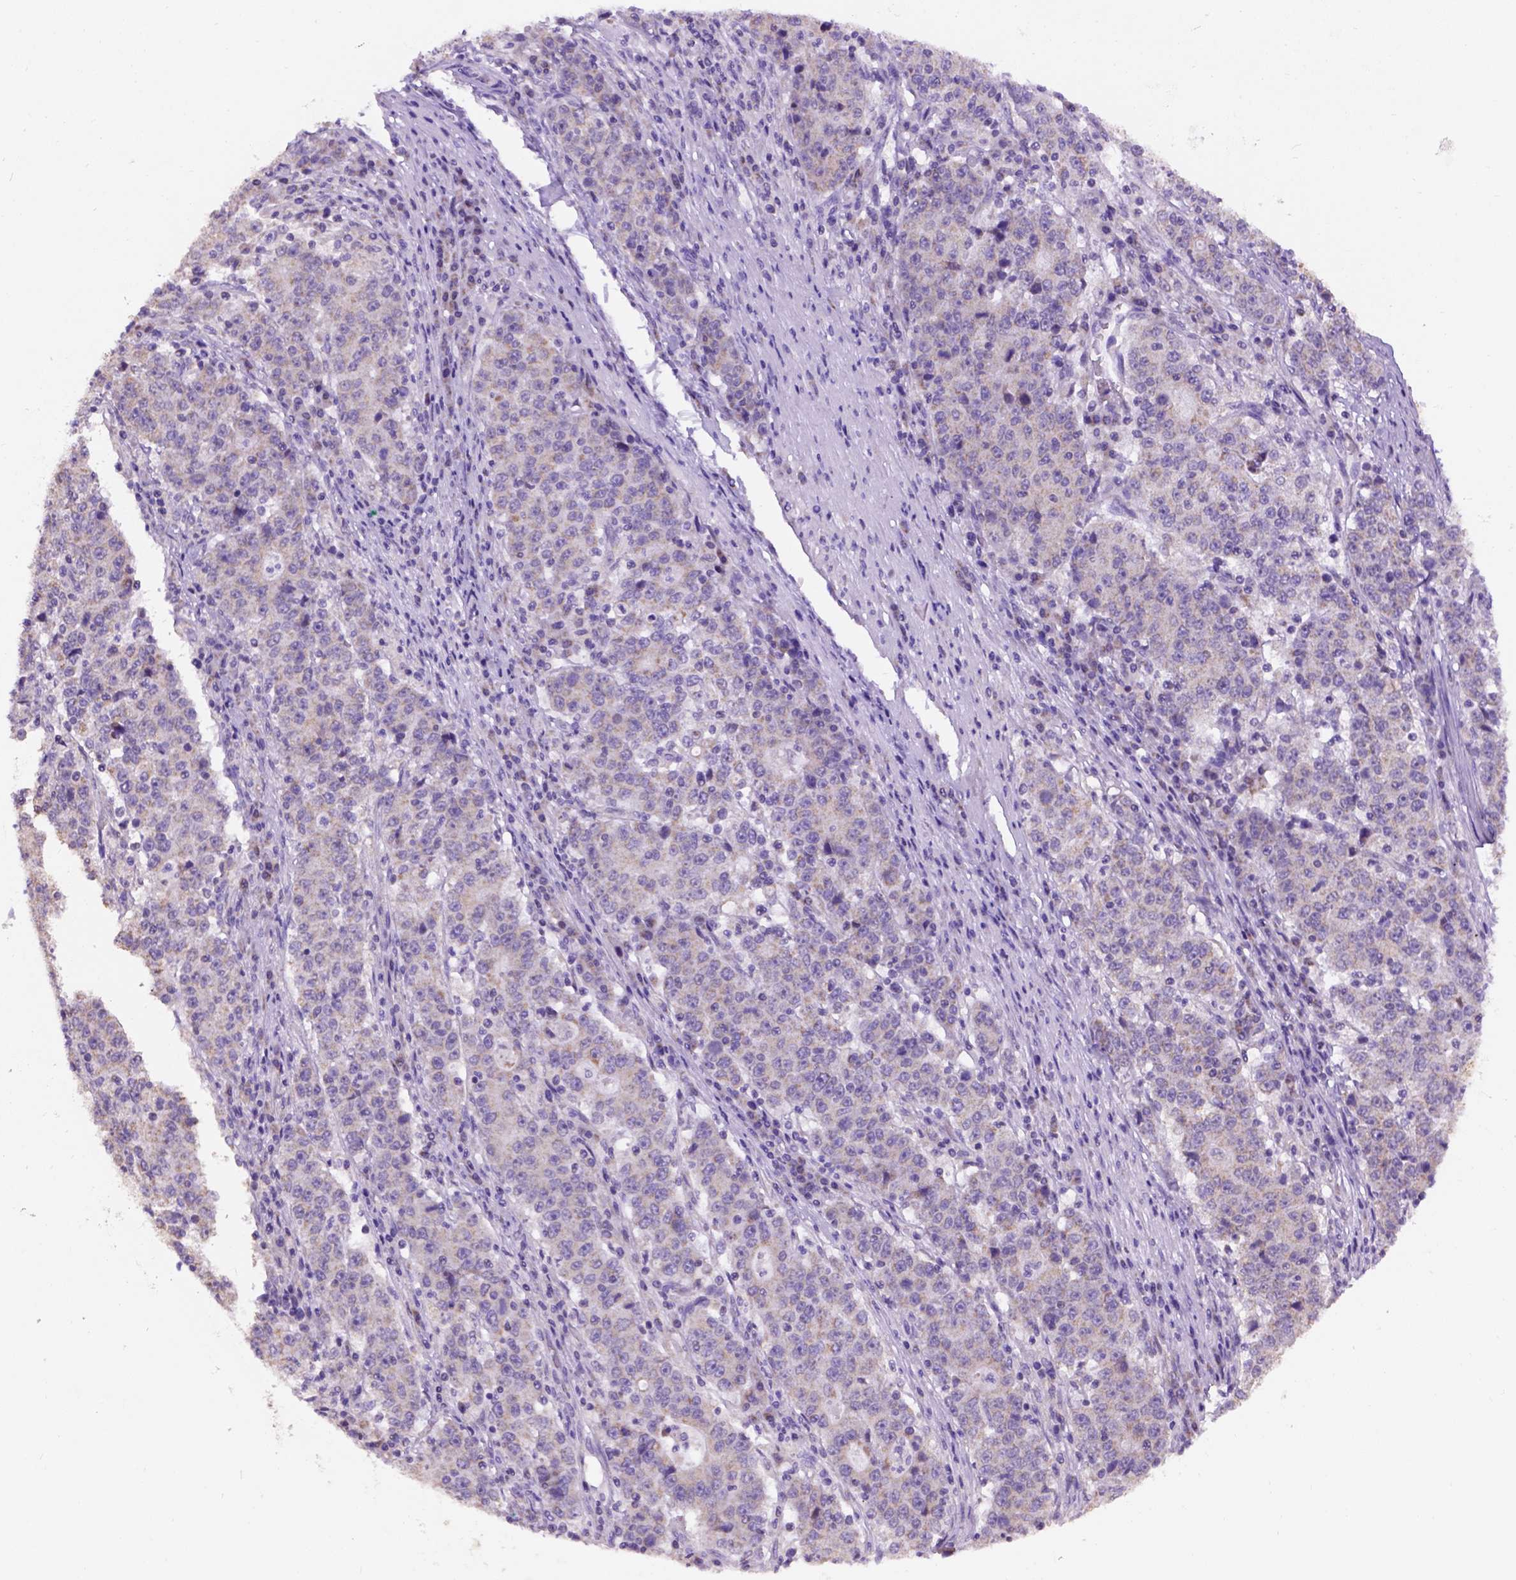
{"staining": {"intensity": "weak", "quantity": "25%-75%", "location": "cytoplasmic/membranous"}, "tissue": "stomach cancer", "cell_type": "Tumor cells", "image_type": "cancer", "snomed": [{"axis": "morphology", "description": "Adenocarcinoma, NOS"}, {"axis": "topography", "description": "Stomach"}], "caption": "DAB immunohistochemical staining of stomach adenocarcinoma exhibits weak cytoplasmic/membranous protein staining in about 25%-75% of tumor cells. The staining was performed using DAB, with brown indicating positive protein expression. Nuclei are stained blue with hematoxylin.", "gene": "L2HGDH", "patient": {"sex": "male", "age": 59}}